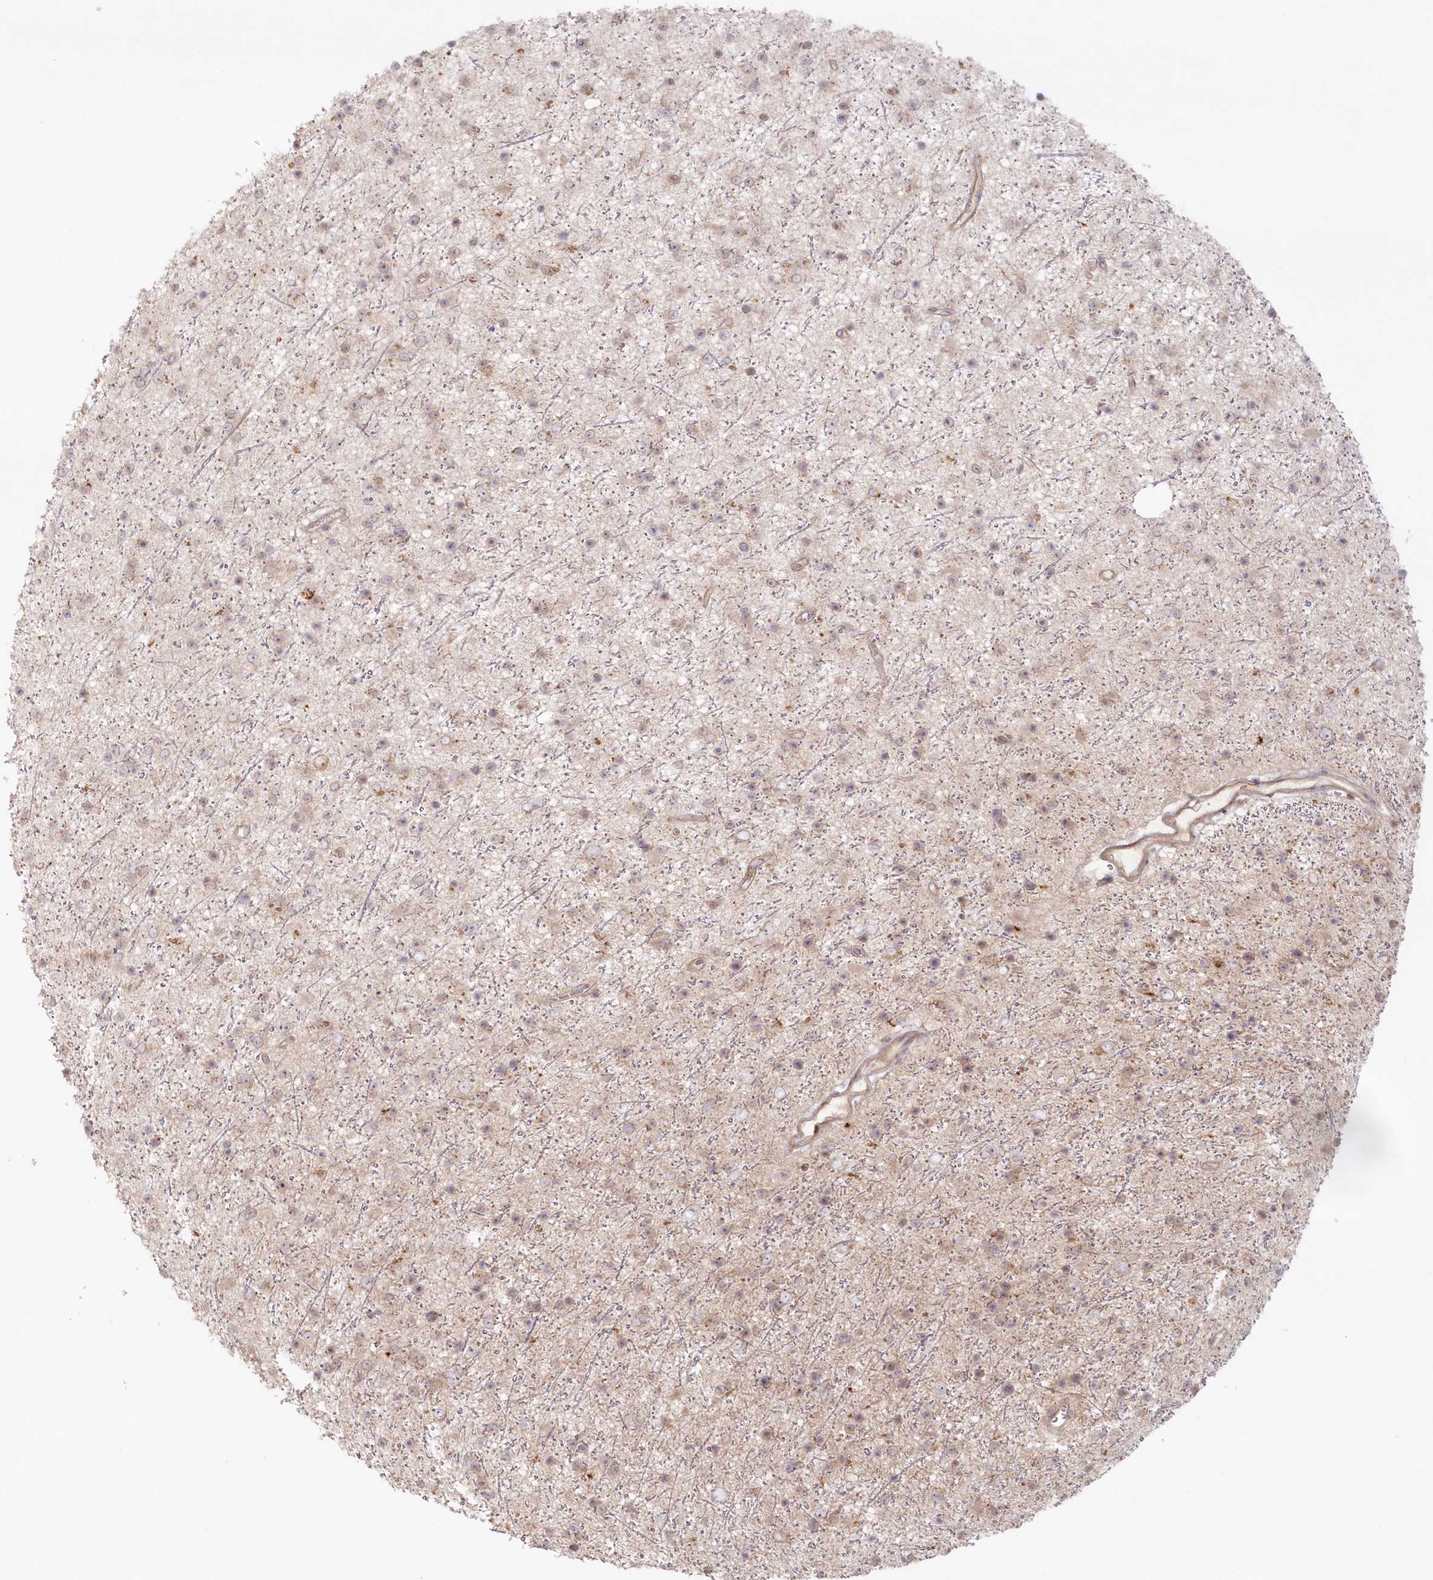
{"staining": {"intensity": "weak", "quantity": "25%-75%", "location": "cytoplasmic/membranous,nuclear"}, "tissue": "glioma", "cell_type": "Tumor cells", "image_type": "cancer", "snomed": [{"axis": "morphology", "description": "Glioma, malignant, Low grade"}, {"axis": "topography", "description": "Cerebral cortex"}], "caption": "Glioma stained with a protein marker demonstrates weak staining in tumor cells.", "gene": "TOGARAM2", "patient": {"sex": "female", "age": 39}}